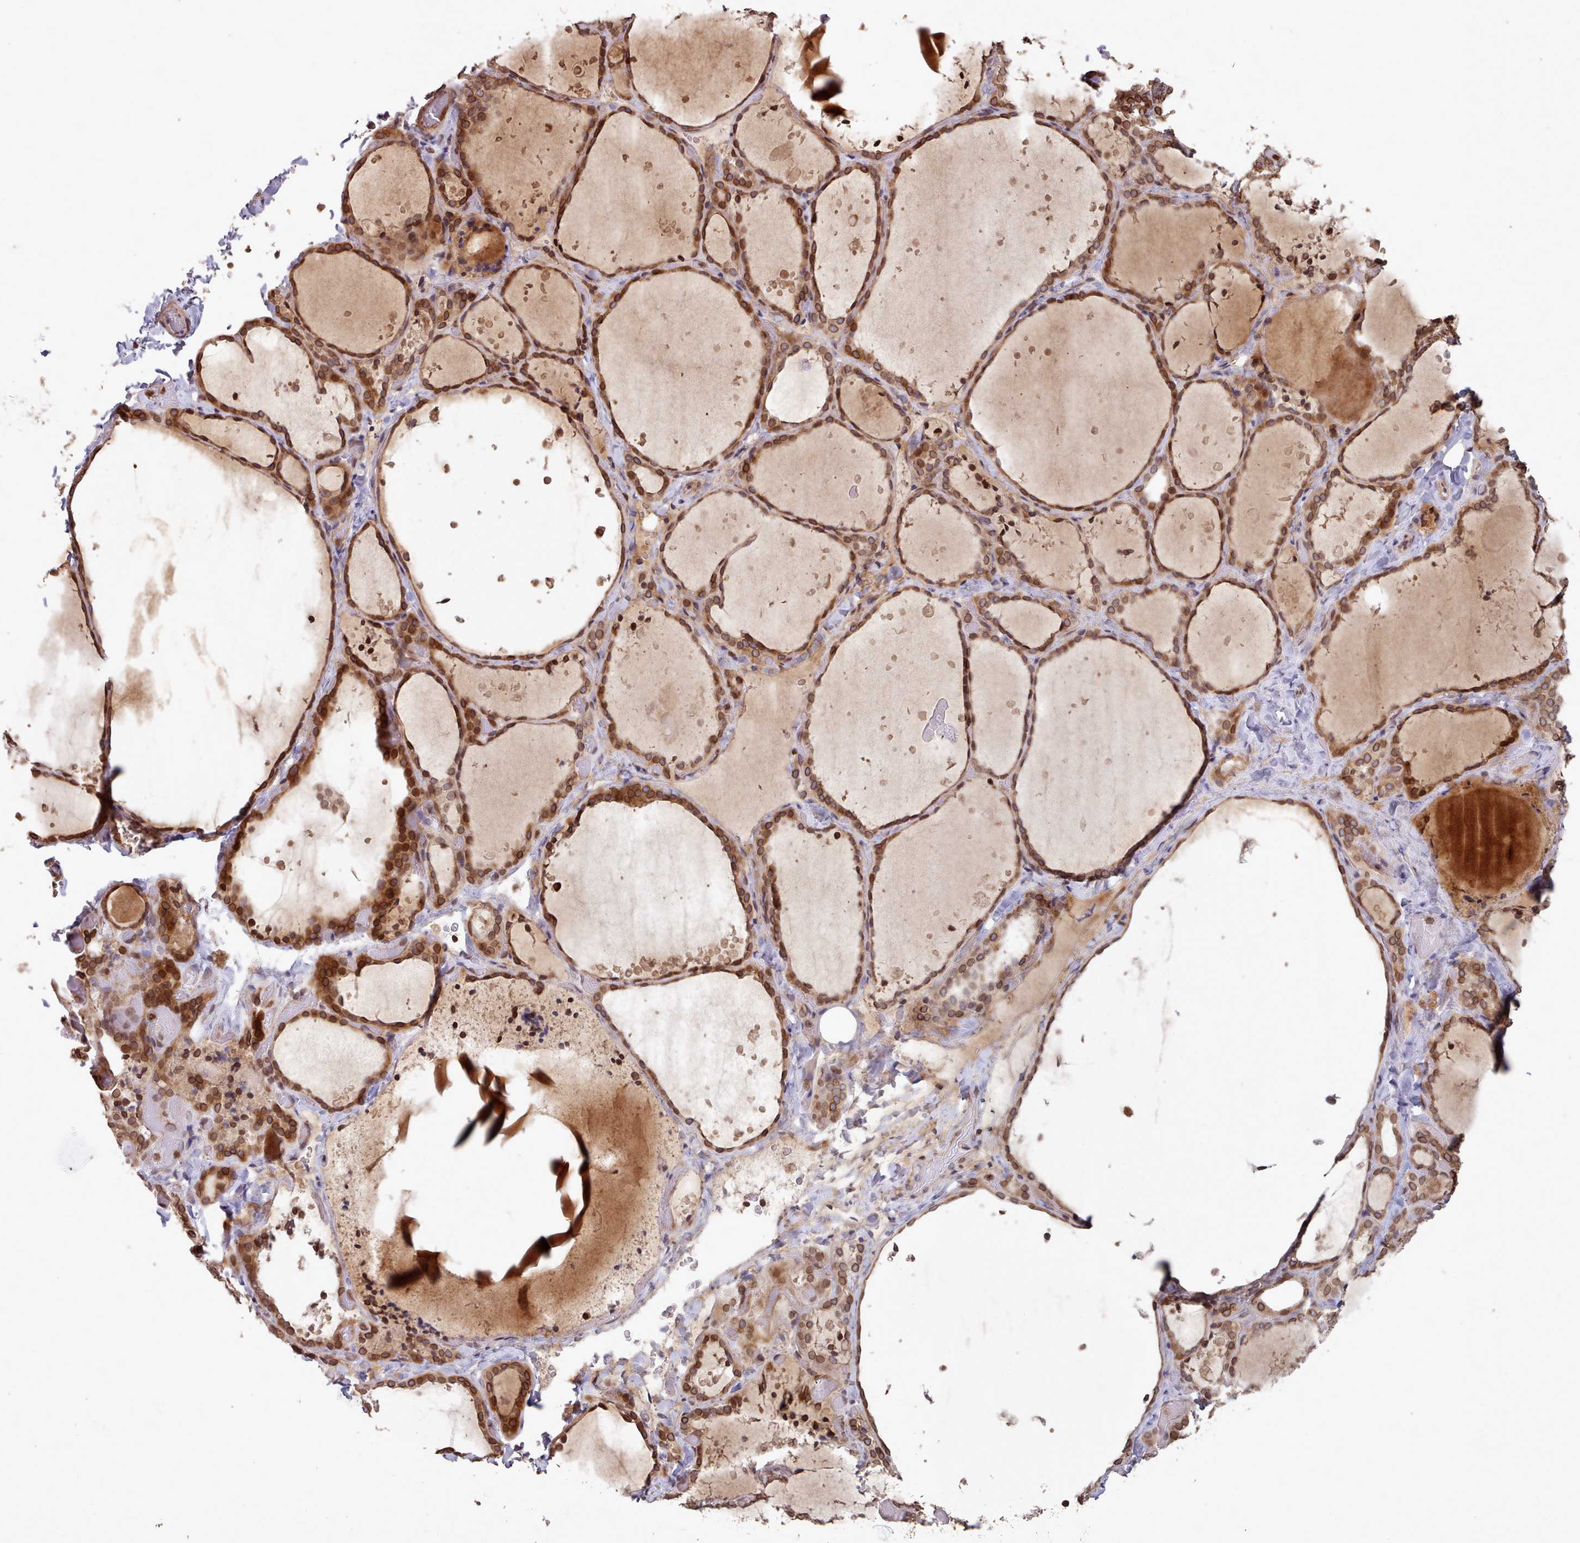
{"staining": {"intensity": "moderate", "quantity": ">75%", "location": "cytoplasmic/membranous,nuclear"}, "tissue": "thyroid gland", "cell_type": "Glandular cells", "image_type": "normal", "snomed": [{"axis": "morphology", "description": "Normal tissue, NOS"}, {"axis": "topography", "description": "Thyroid gland"}], "caption": "Thyroid gland stained with DAB (3,3'-diaminobenzidine) IHC exhibits medium levels of moderate cytoplasmic/membranous,nuclear expression in approximately >75% of glandular cells. (brown staining indicates protein expression, while blue staining denotes nuclei).", "gene": "TOR1AIP1", "patient": {"sex": "female", "age": 44}}